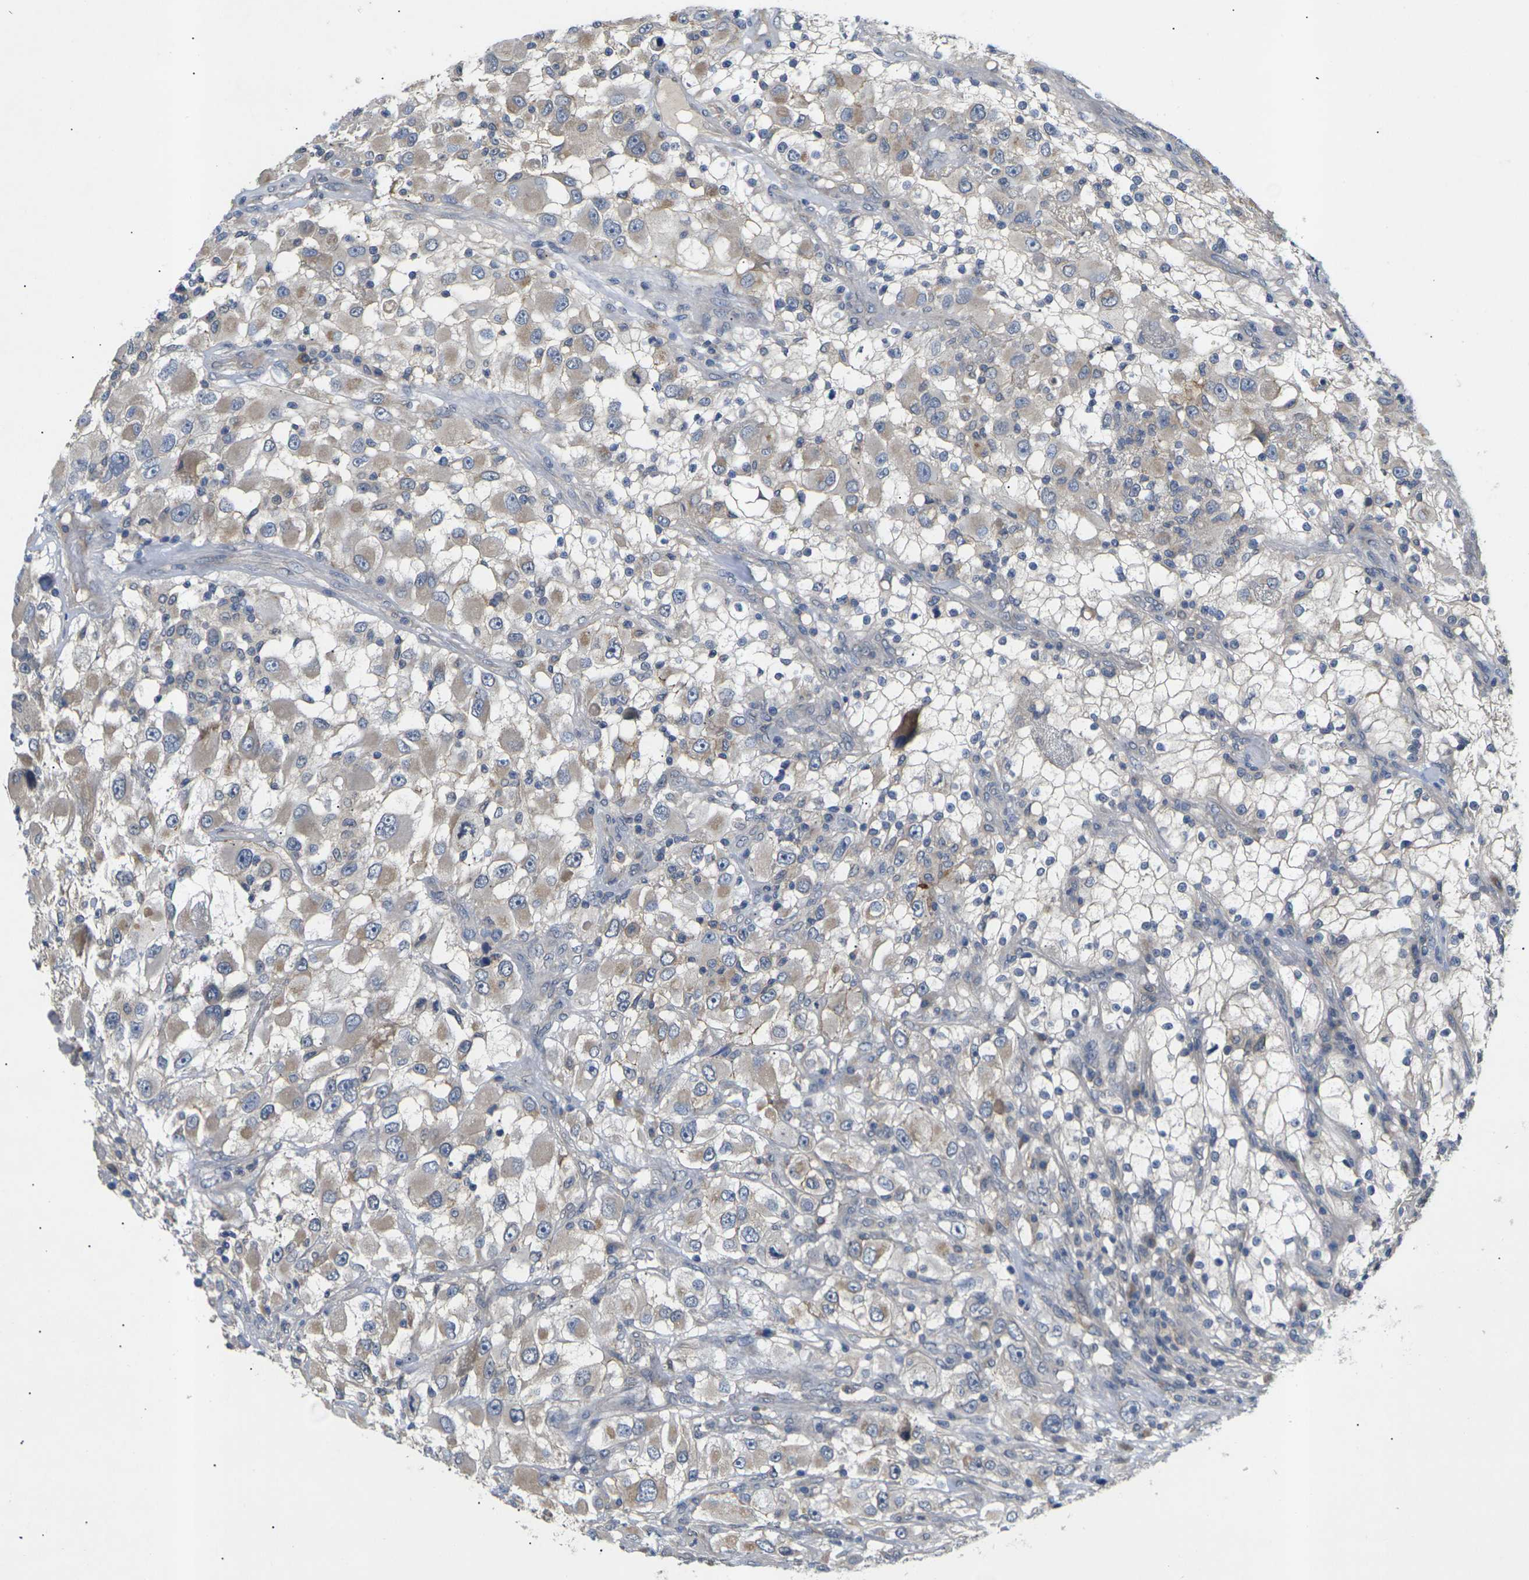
{"staining": {"intensity": "weak", "quantity": ">75%", "location": "cytoplasmic/membranous"}, "tissue": "renal cancer", "cell_type": "Tumor cells", "image_type": "cancer", "snomed": [{"axis": "morphology", "description": "Adenocarcinoma, NOS"}, {"axis": "topography", "description": "Kidney"}], "caption": "Tumor cells show low levels of weak cytoplasmic/membranous positivity in approximately >75% of cells in renal adenocarcinoma. Using DAB (3,3'-diaminobenzidine) (brown) and hematoxylin (blue) stains, captured at high magnification using brightfield microscopy.", "gene": "SLC2A2", "patient": {"sex": "female", "age": 52}}